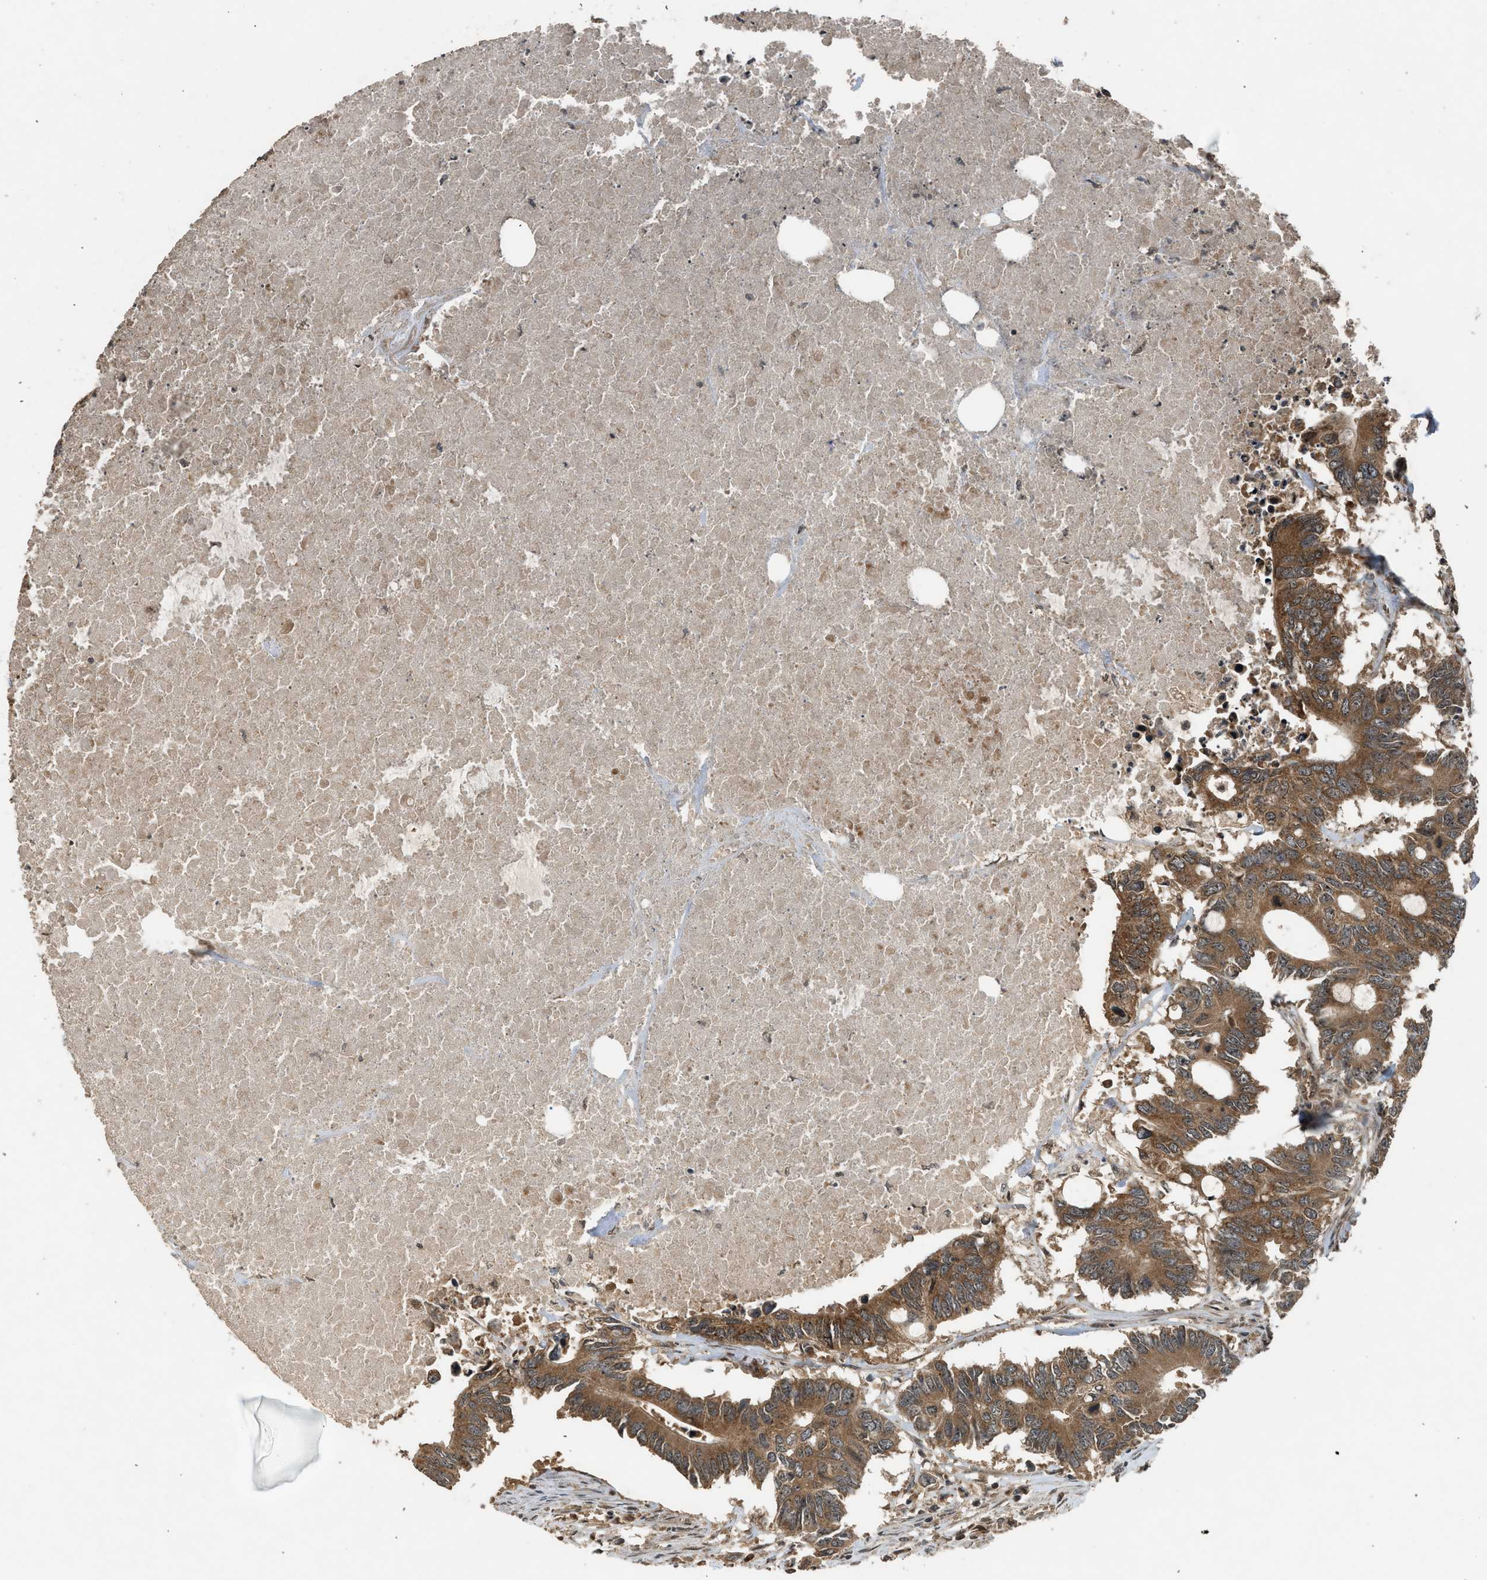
{"staining": {"intensity": "moderate", "quantity": ">75%", "location": "cytoplasmic/membranous"}, "tissue": "colorectal cancer", "cell_type": "Tumor cells", "image_type": "cancer", "snomed": [{"axis": "morphology", "description": "Adenocarcinoma, NOS"}, {"axis": "topography", "description": "Colon"}], "caption": "Immunohistochemistry micrograph of colorectal cancer stained for a protein (brown), which demonstrates medium levels of moderate cytoplasmic/membranous staining in approximately >75% of tumor cells.", "gene": "TXNL1", "patient": {"sex": "male", "age": 71}}